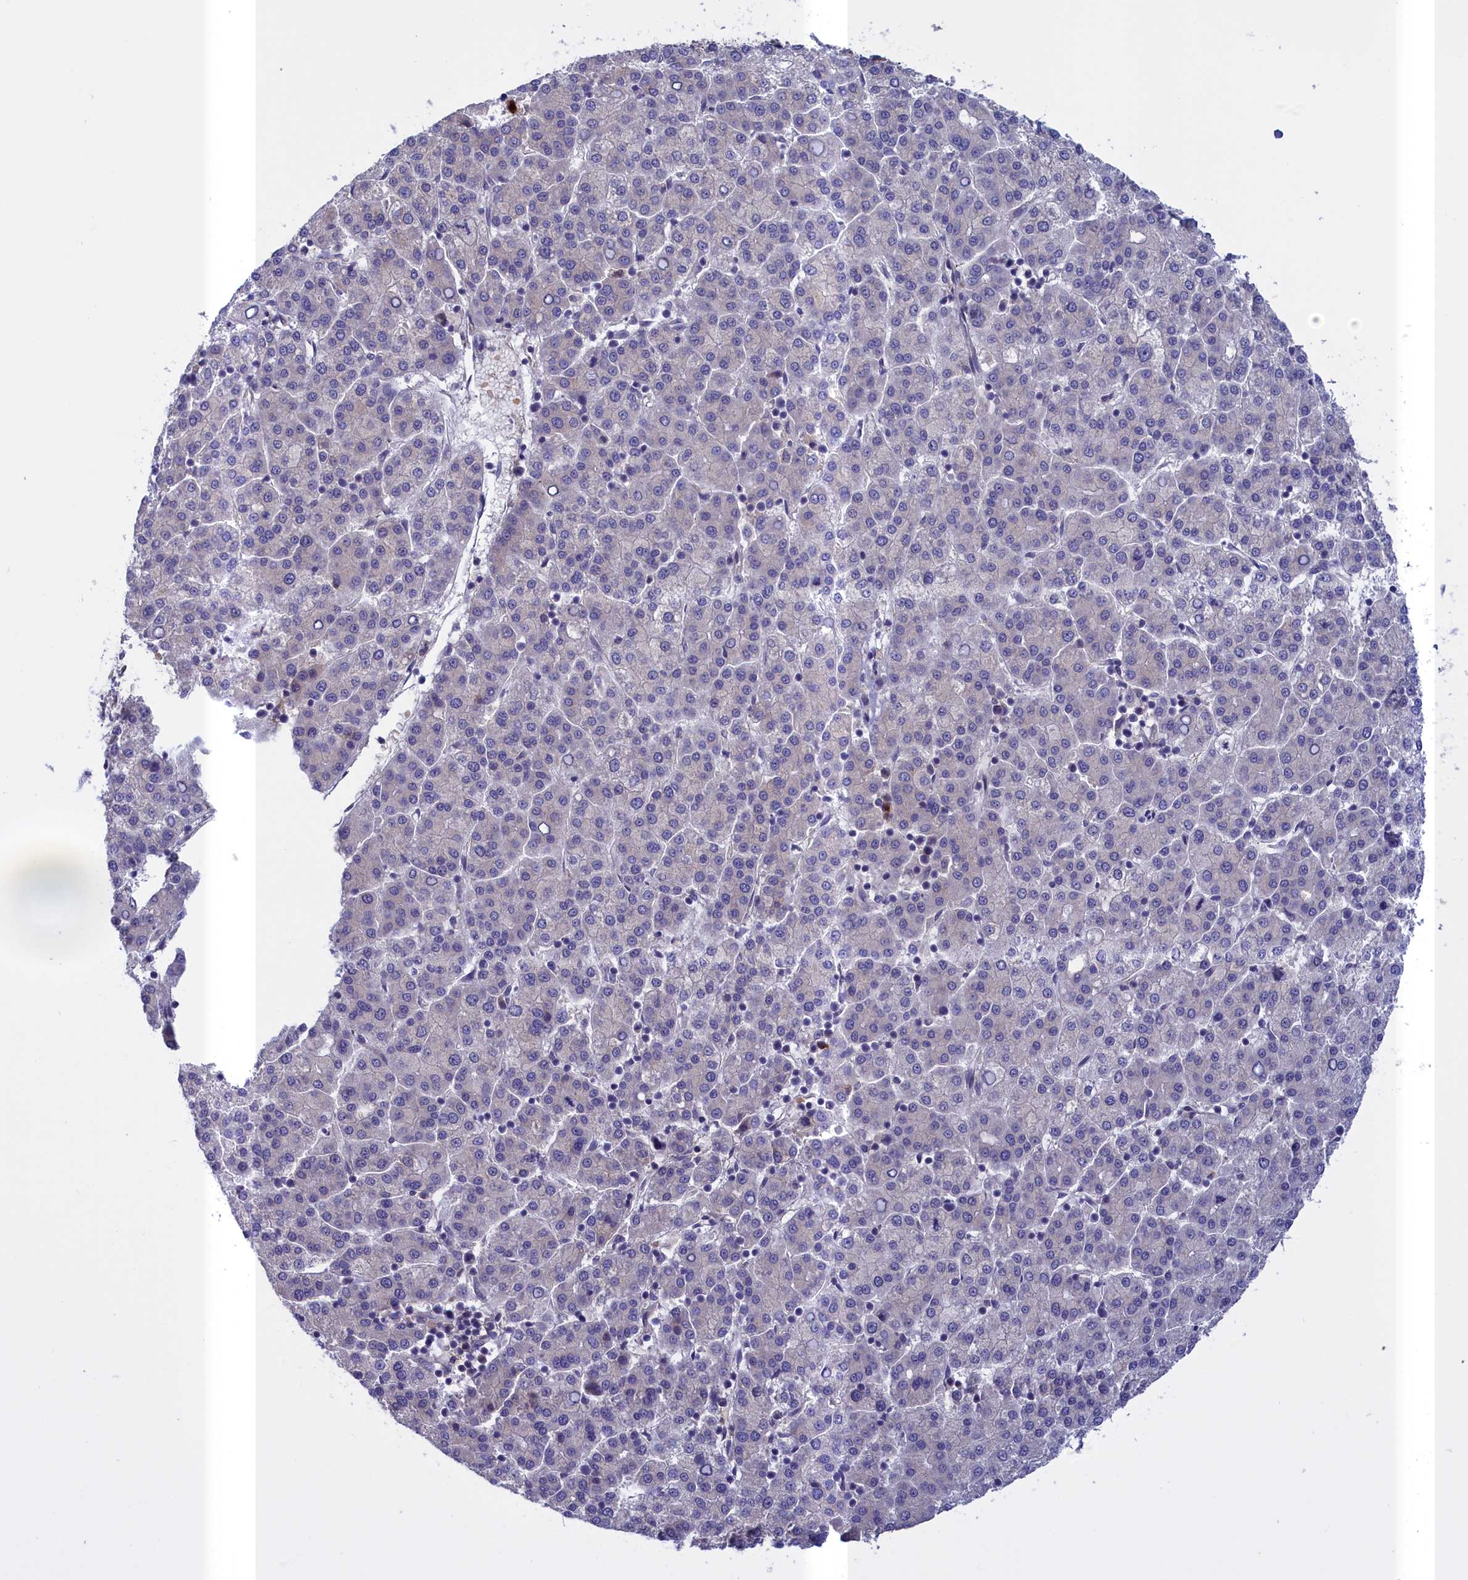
{"staining": {"intensity": "negative", "quantity": "none", "location": "none"}, "tissue": "liver cancer", "cell_type": "Tumor cells", "image_type": "cancer", "snomed": [{"axis": "morphology", "description": "Carcinoma, Hepatocellular, NOS"}, {"axis": "topography", "description": "Liver"}], "caption": "Tumor cells are negative for protein expression in human hepatocellular carcinoma (liver).", "gene": "IGFALS", "patient": {"sex": "female", "age": 58}}